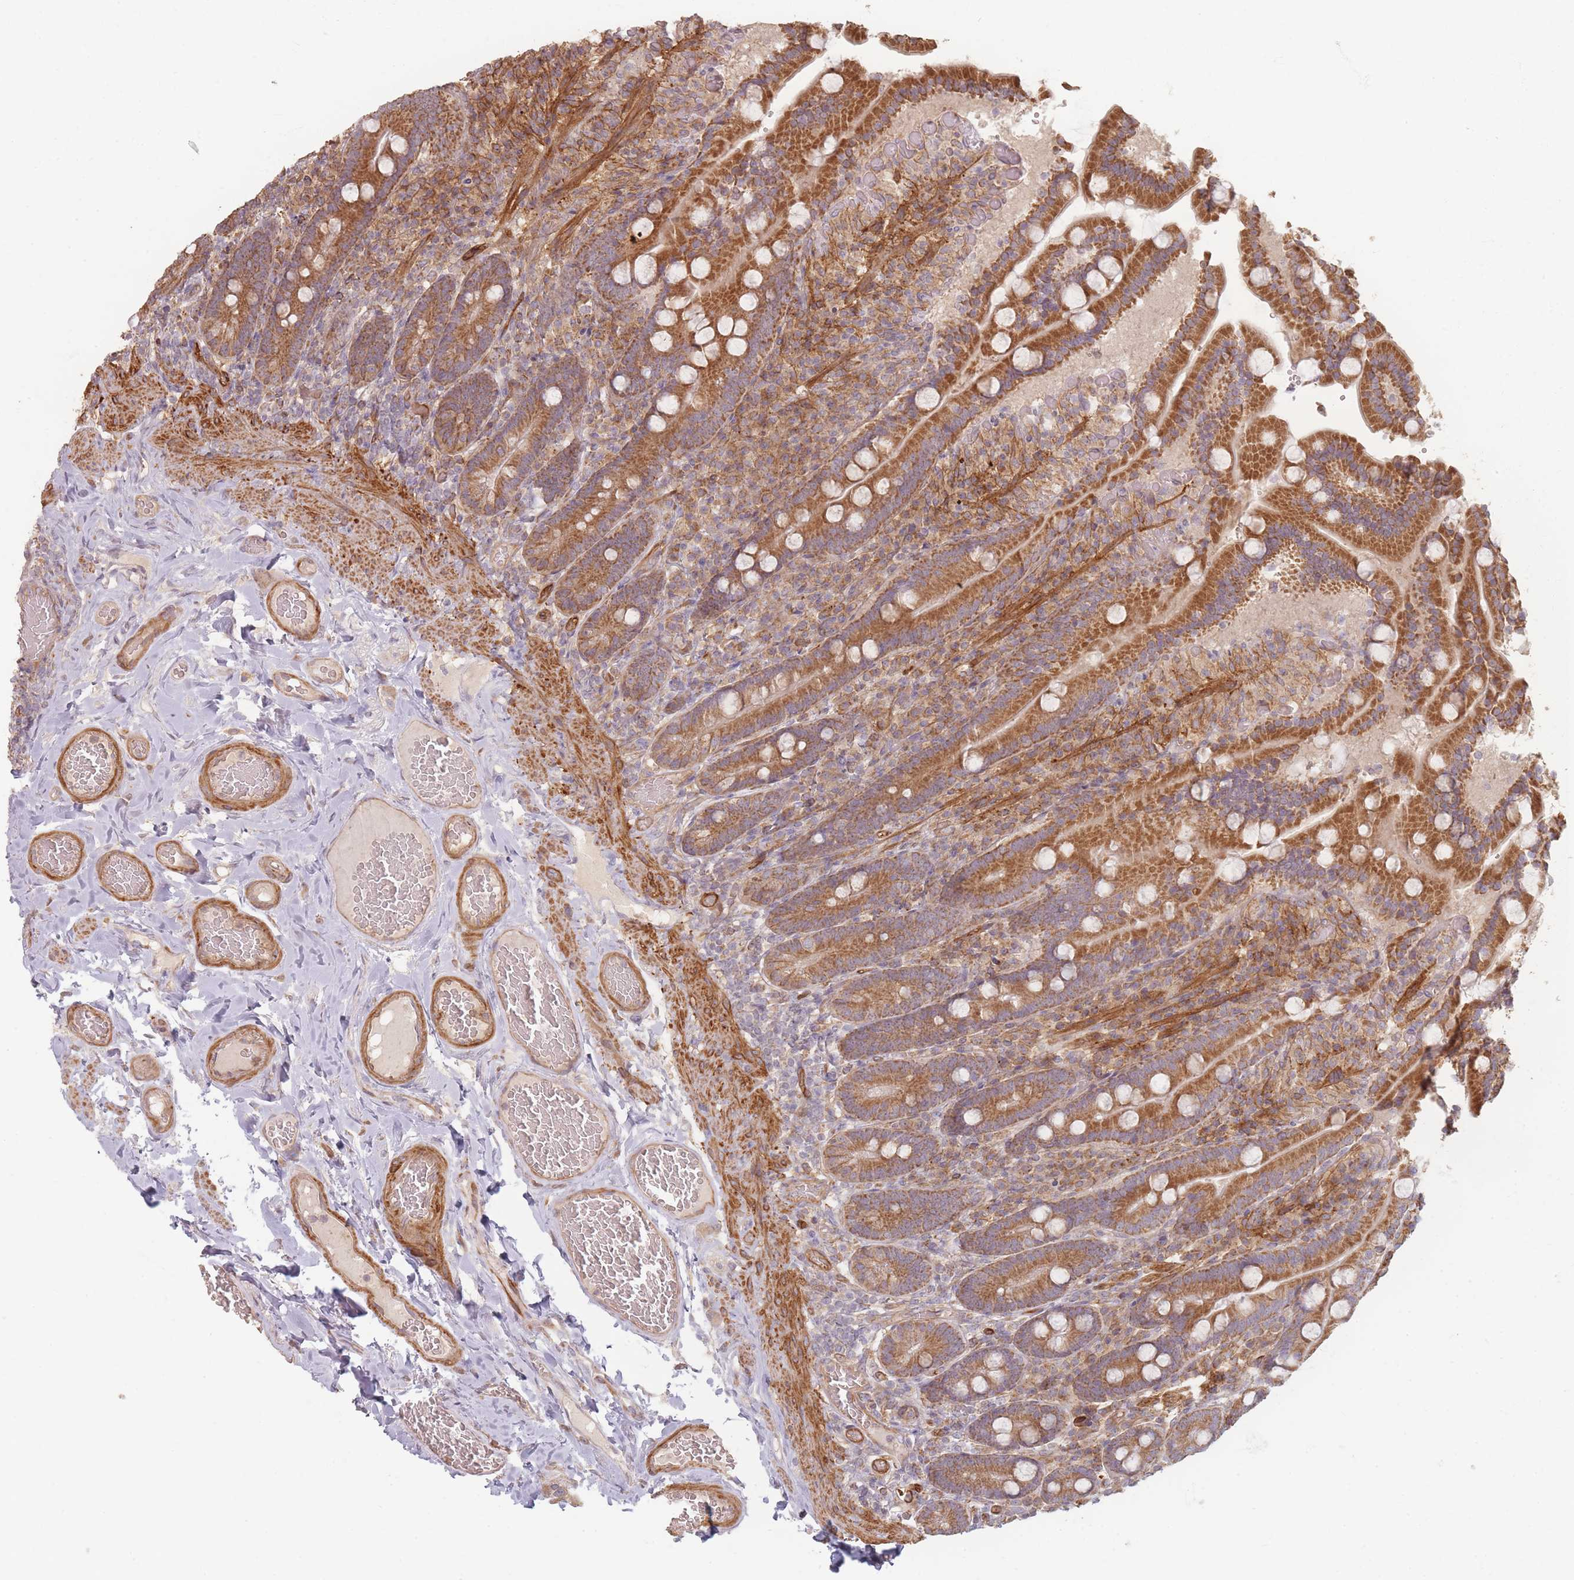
{"staining": {"intensity": "strong", "quantity": ">75%", "location": "cytoplasmic/membranous"}, "tissue": "duodenum", "cell_type": "Glandular cells", "image_type": "normal", "snomed": [{"axis": "morphology", "description": "Normal tissue, NOS"}, {"axis": "topography", "description": "Duodenum"}], "caption": "Unremarkable duodenum was stained to show a protein in brown. There is high levels of strong cytoplasmic/membranous expression in approximately >75% of glandular cells. Immunohistochemistry (ihc) stains the protein of interest in brown and the nuclei are stained blue.", "gene": "MRPS6", "patient": {"sex": "female", "age": 62}}